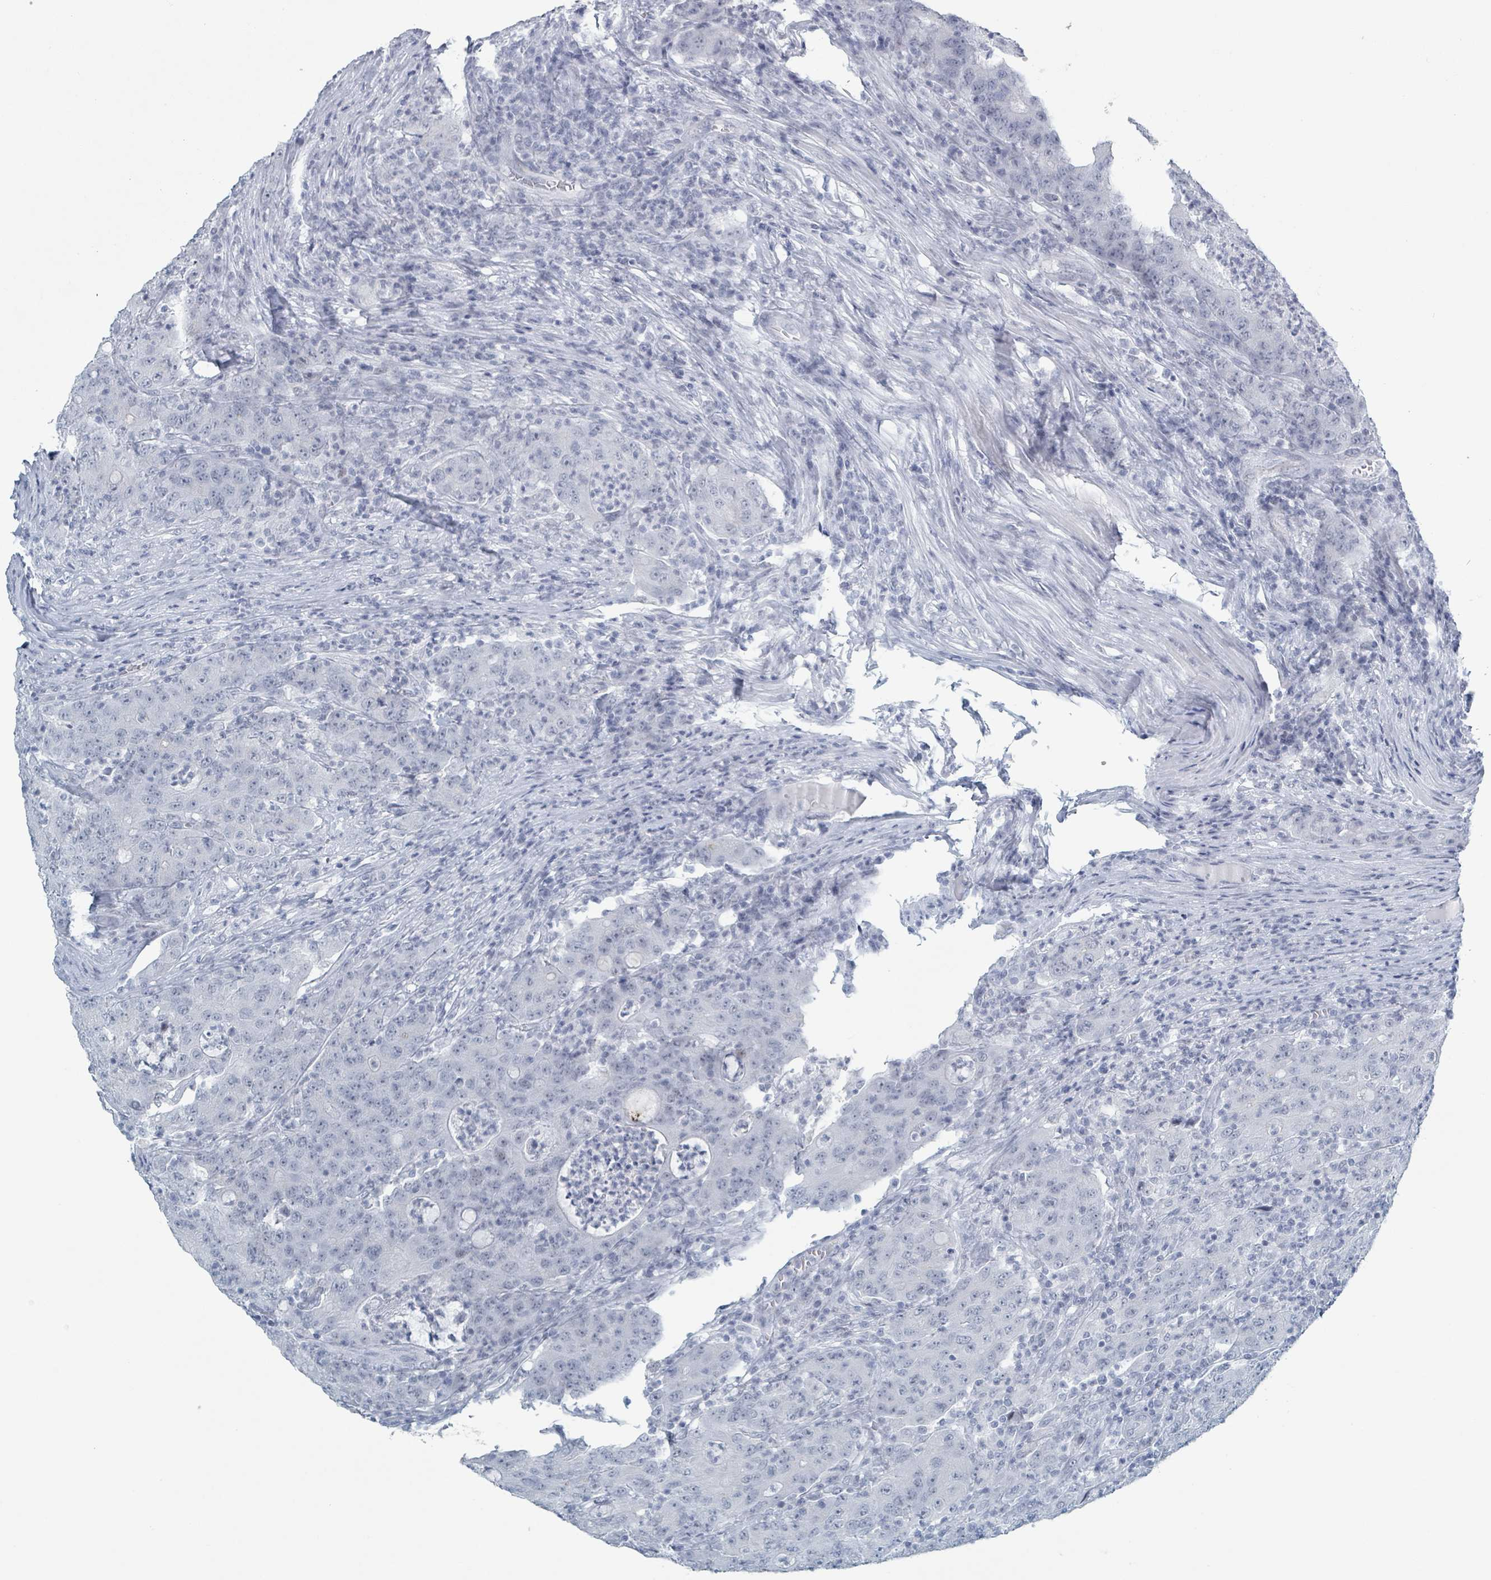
{"staining": {"intensity": "negative", "quantity": "none", "location": "none"}, "tissue": "colorectal cancer", "cell_type": "Tumor cells", "image_type": "cancer", "snomed": [{"axis": "morphology", "description": "Adenocarcinoma, NOS"}, {"axis": "topography", "description": "Colon"}], "caption": "The immunohistochemistry (IHC) photomicrograph has no significant positivity in tumor cells of colorectal cancer tissue.", "gene": "GPR15LG", "patient": {"sex": "male", "age": 83}}